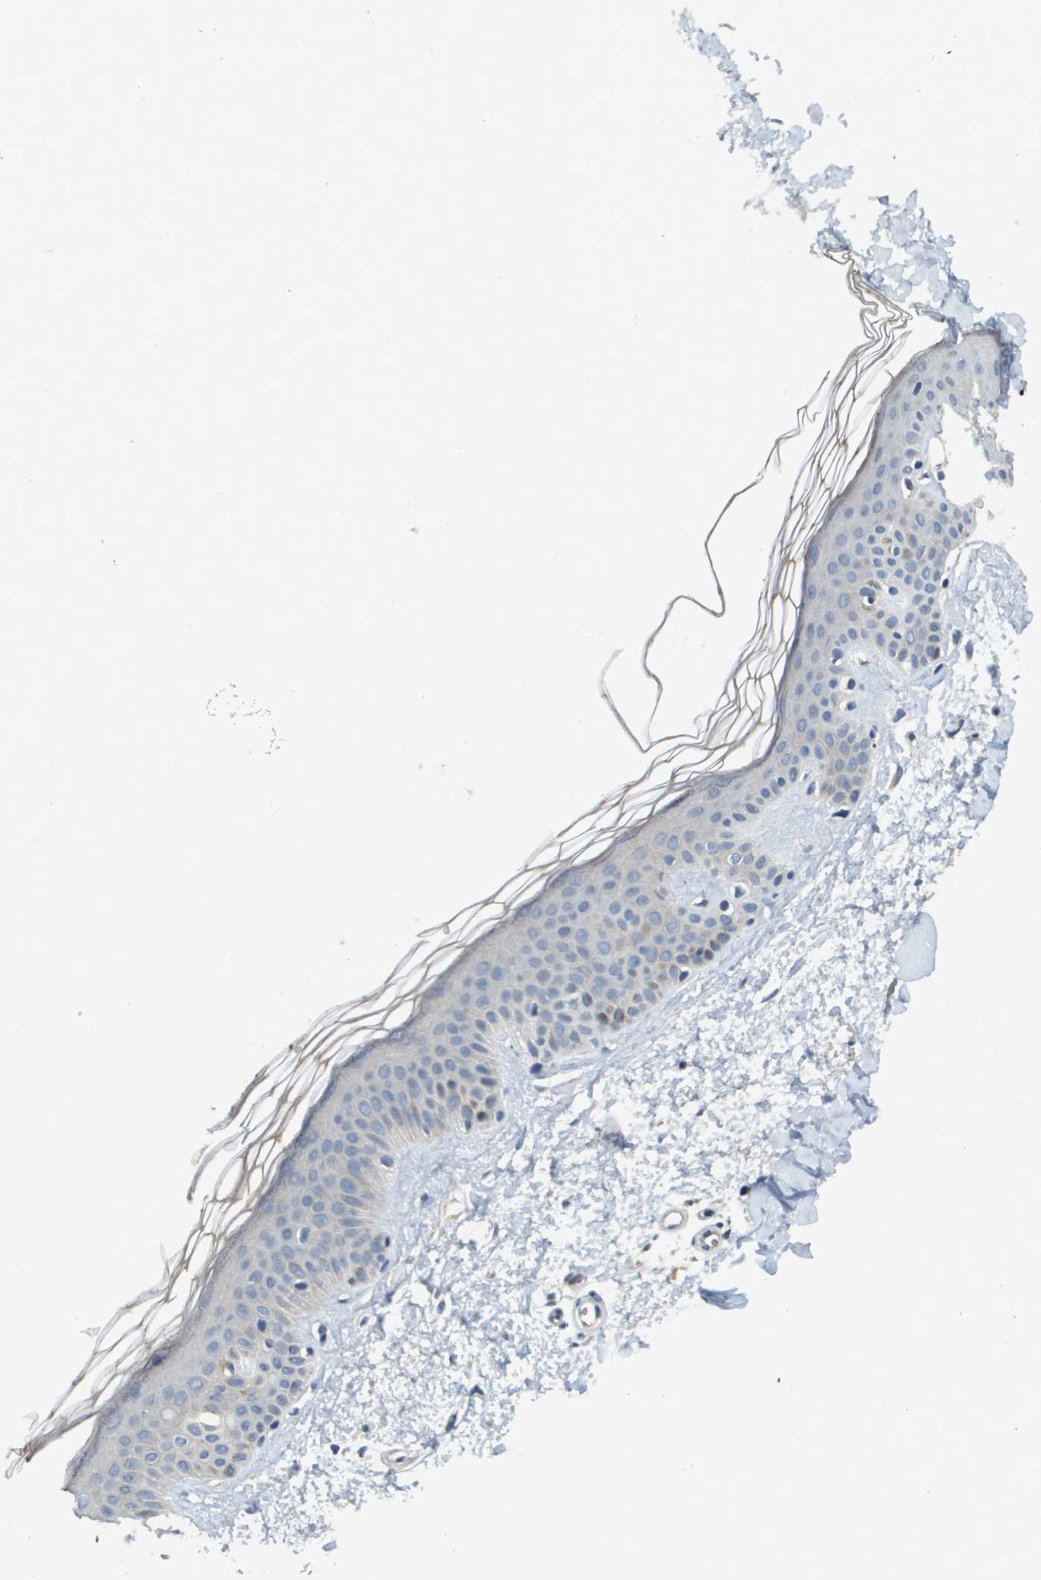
{"staining": {"intensity": "negative", "quantity": "none", "location": "none"}, "tissue": "skin", "cell_type": "Fibroblasts", "image_type": "normal", "snomed": [{"axis": "morphology", "description": "Normal tissue, NOS"}, {"axis": "topography", "description": "Skin"}], "caption": "IHC histopathology image of unremarkable skin: skin stained with DAB reveals no significant protein expression in fibroblasts.", "gene": "CAPN11", "patient": {"sex": "male", "age": 67}}